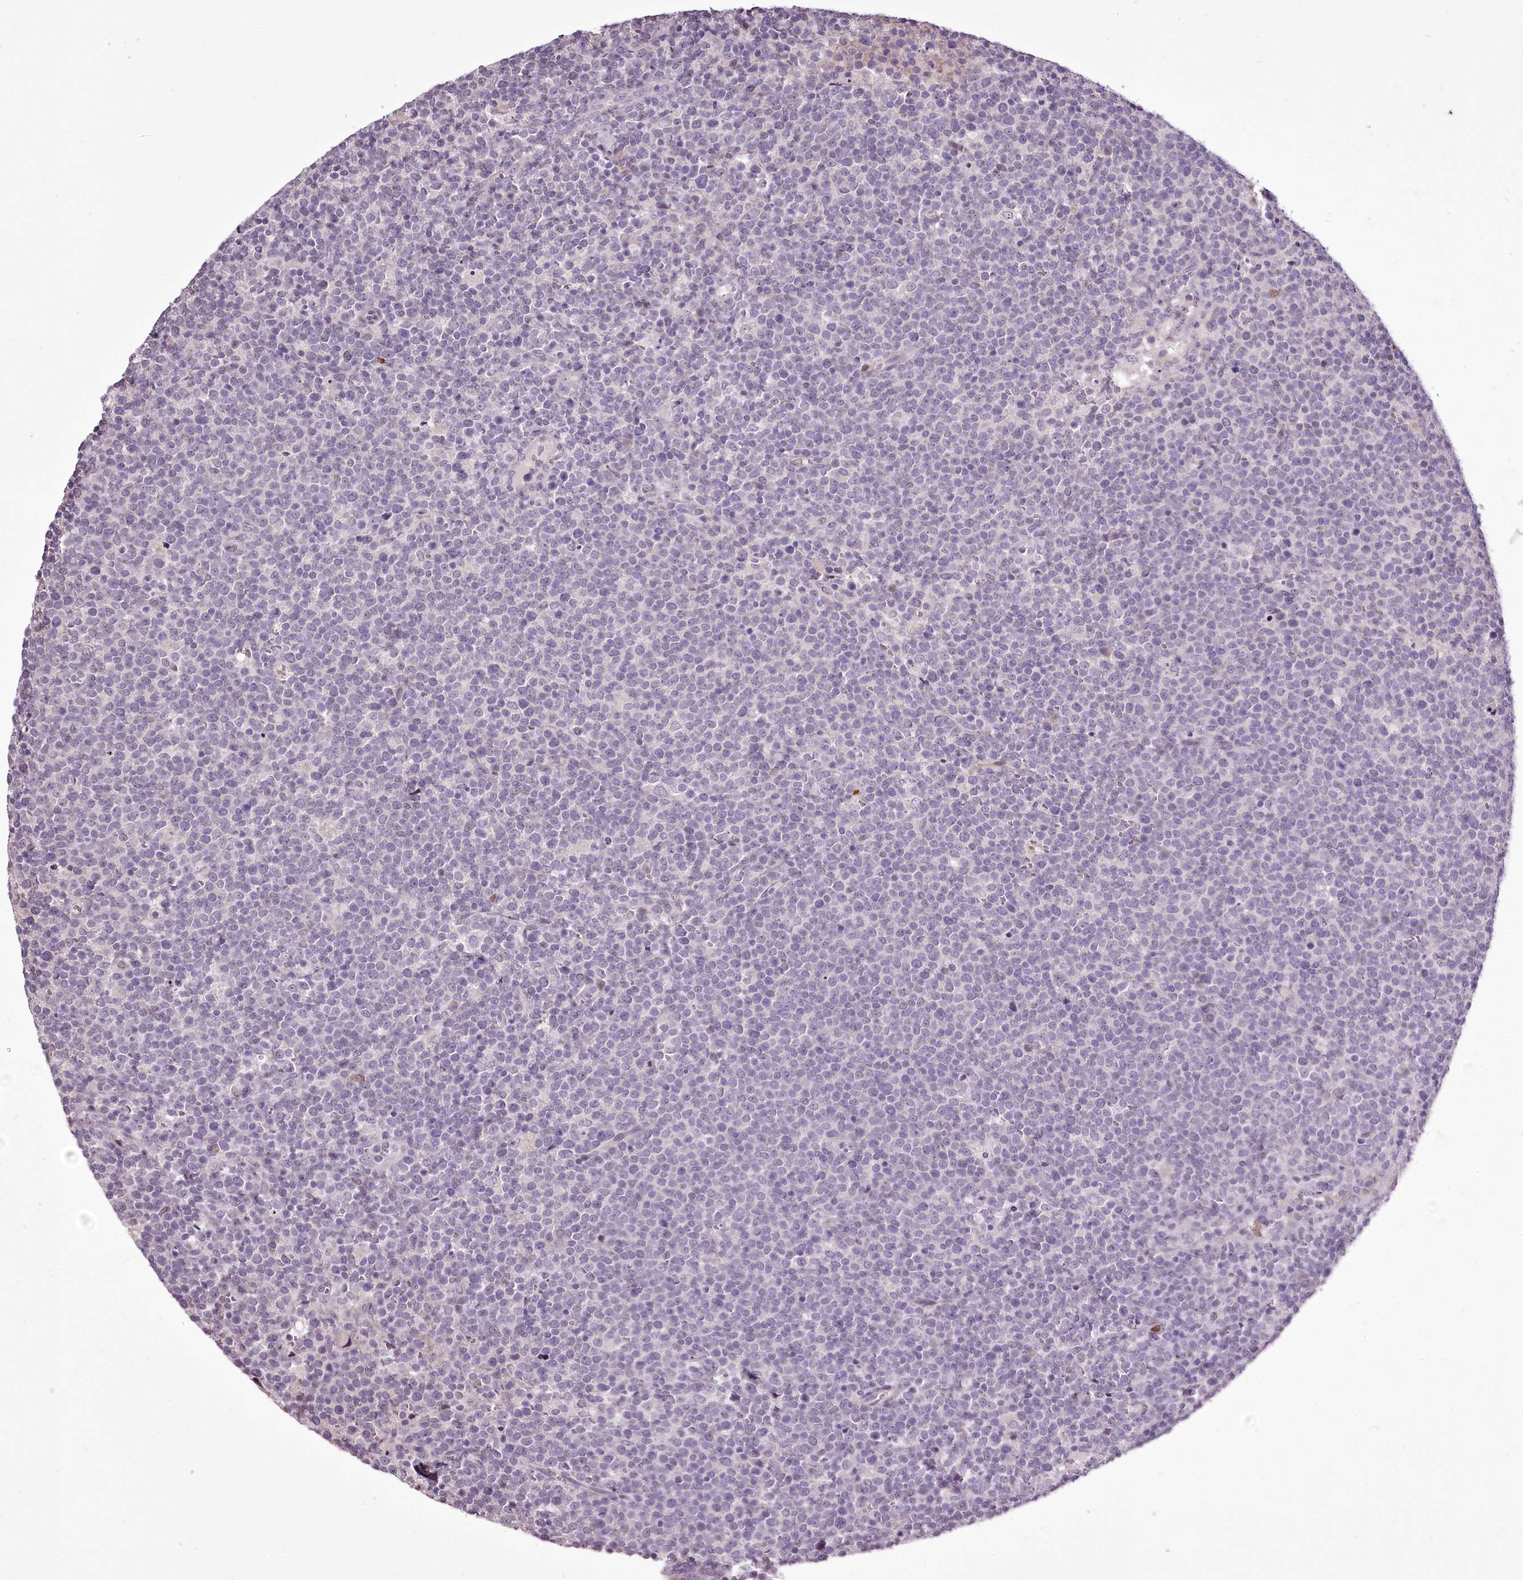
{"staining": {"intensity": "negative", "quantity": "none", "location": "none"}, "tissue": "lymphoma", "cell_type": "Tumor cells", "image_type": "cancer", "snomed": [{"axis": "morphology", "description": "Malignant lymphoma, non-Hodgkin's type, High grade"}, {"axis": "topography", "description": "Lymph node"}], "caption": "A high-resolution photomicrograph shows immunohistochemistry (IHC) staining of lymphoma, which demonstrates no significant positivity in tumor cells. (DAB IHC, high magnification).", "gene": "C1orf56", "patient": {"sex": "male", "age": 61}}